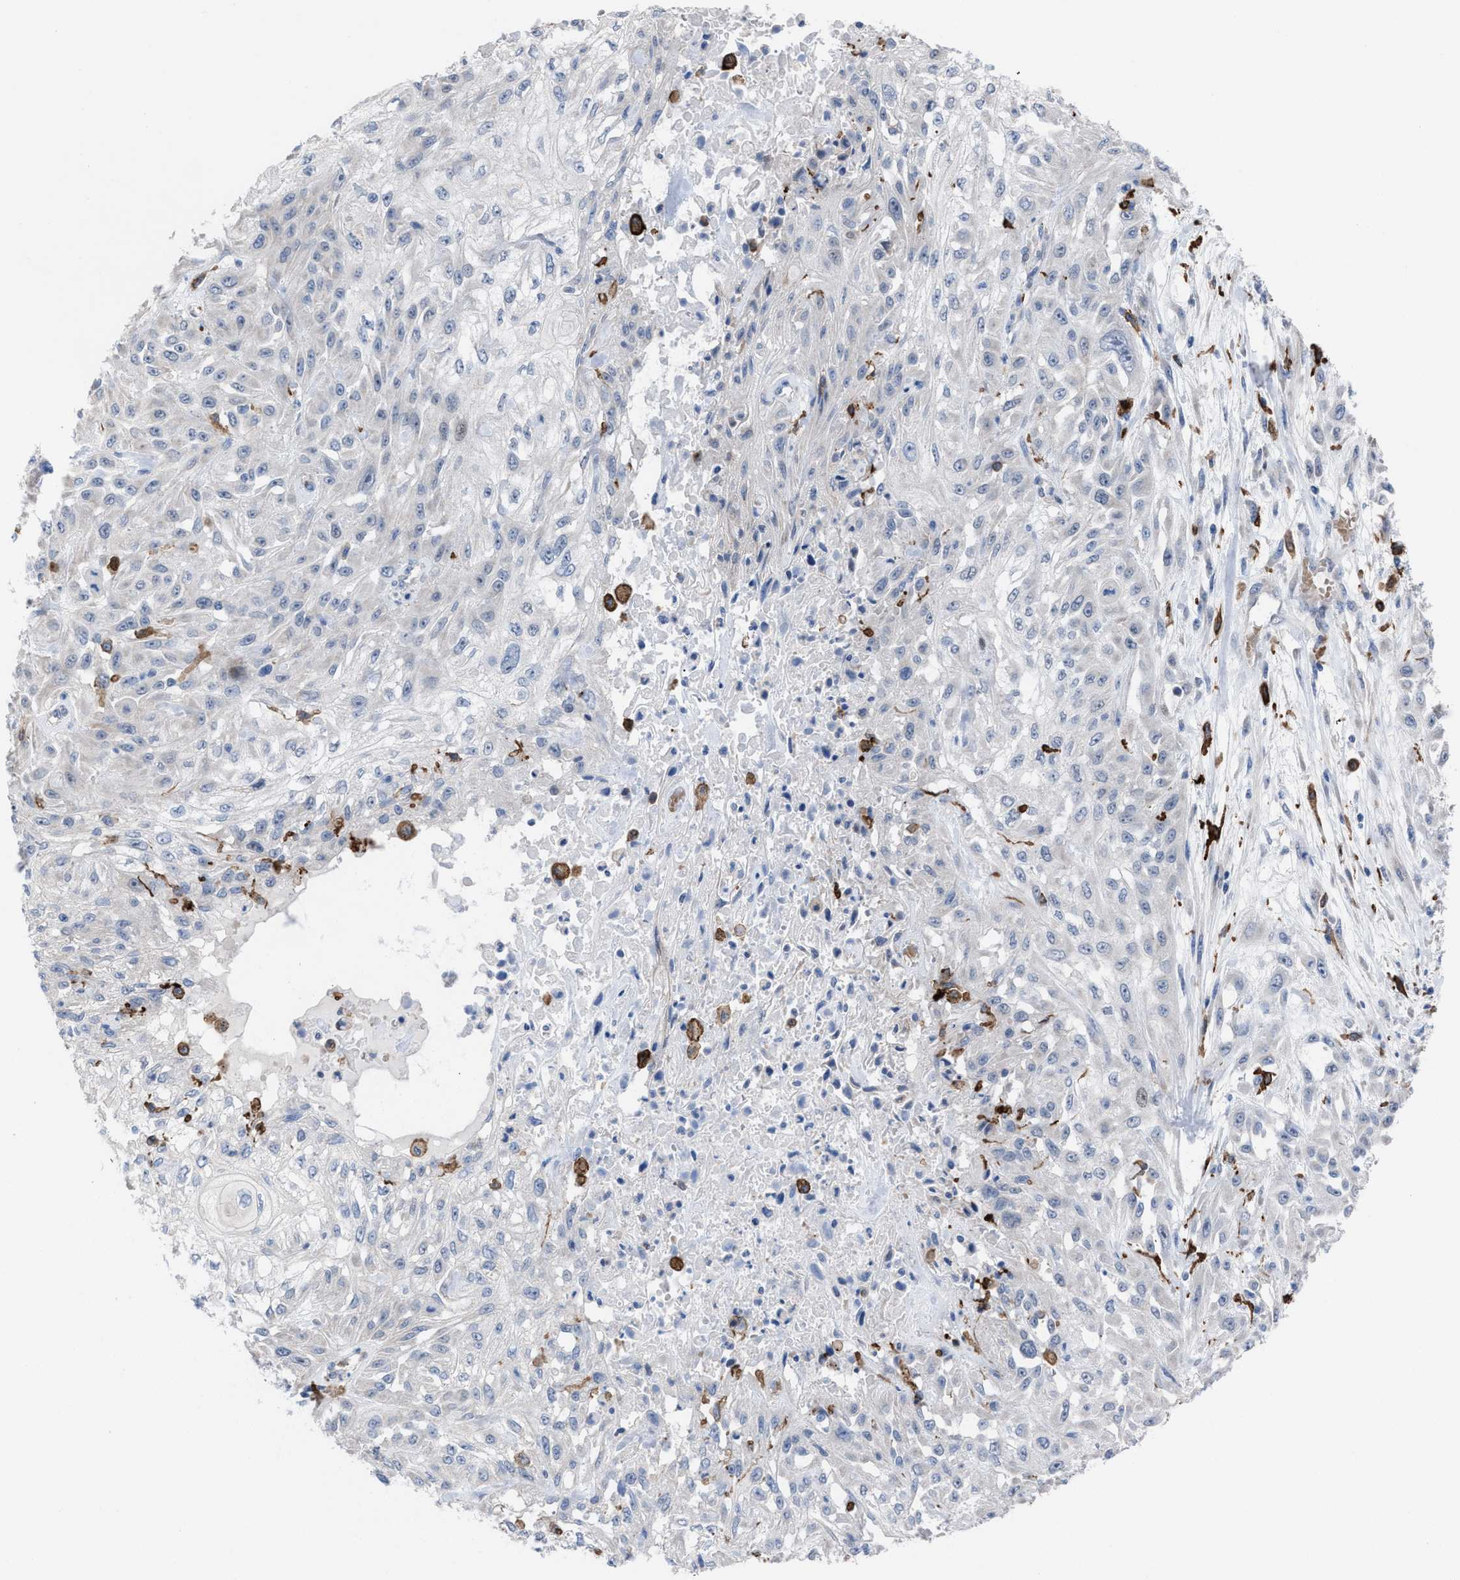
{"staining": {"intensity": "negative", "quantity": "none", "location": "none"}, "tissue": "skin cancer", "cell_type": "Tumor cells", "image_type": "cancer", "snomed": [{"axis": "morphology", "description": "Squamous cell carcinoma, NOS"}, {"axis": "morphology", "description": "Squamous cell carcinoma, metastatic, NOS"}, {"axis": "topography", "description": "Skin"}, {"axis": "topography", "description": "Lymph node"}], "caption": "Image shows no significant protein staining in tumor cells of skin metastatic squamous cell carcinoma.", "gene": "SLC47A1", "patient": {"sex": "male", "age": 75}}